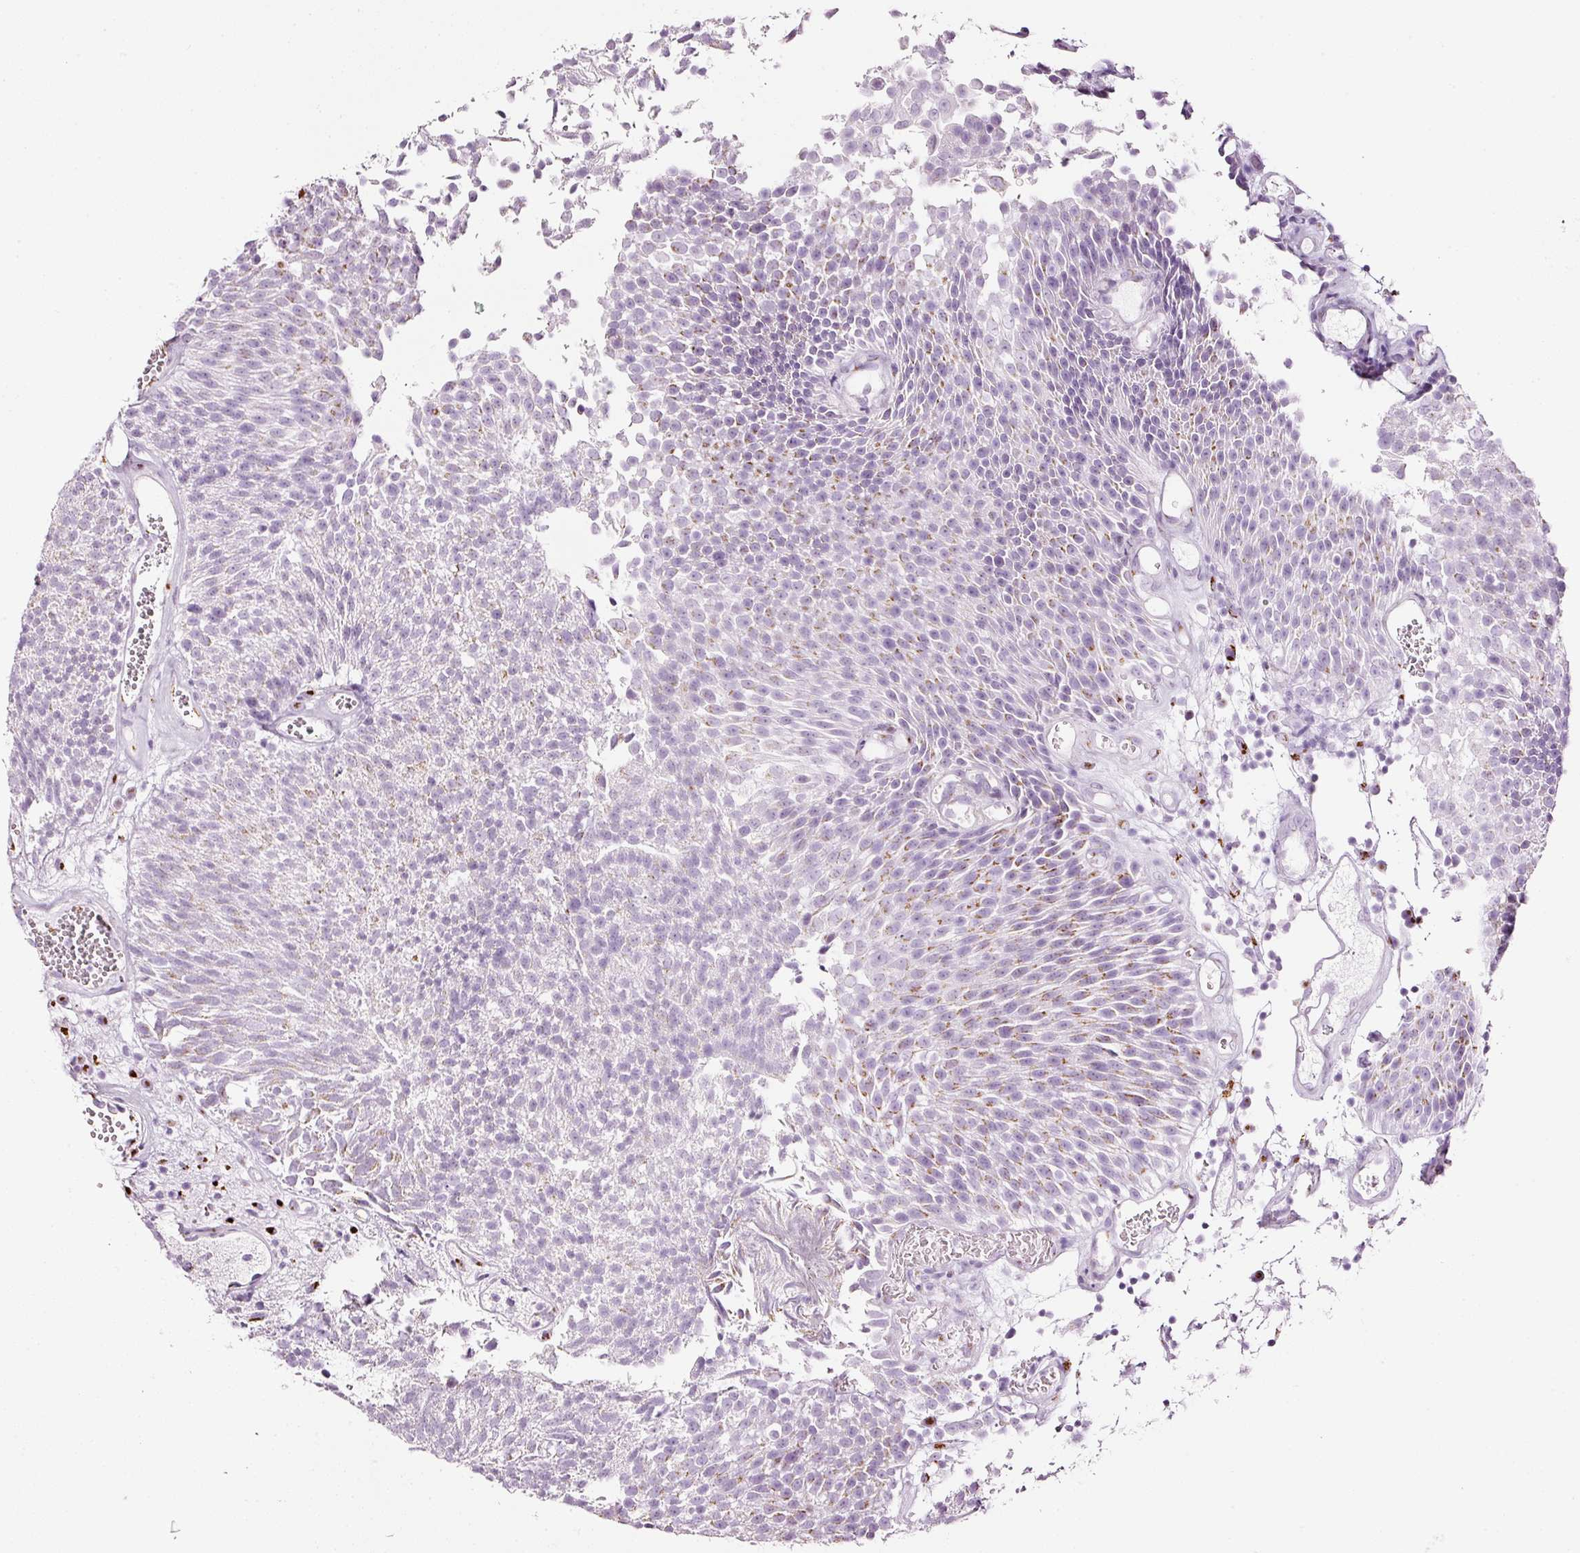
{"staining": {"intensity": "moderate", "quantity": "<25%", "location": "cytoplasmic/membranous"}, "tissue": "urothelial cancer", "cell_type": "Tumor cells", "image_type": "cancer", "snomed": [{"axis": "morphology", "description": "Urothelial carcinoma, Low grade"}, {"axis": "topography", "description": "Urinary bladder"}], "caption": "High-power microscopy captured an immunohistochemistry (IHC) micrograph of urothelial cancer, revealing moderate cytoplasmic/membranous staining in about <25% of tumor cells. Using DAB (brown) and hematoxylin (blue) stains, captured at high magnification using brightfield microscopy.", "gene": "SDF4", "patient": {"sex": "female", "age": 79}}